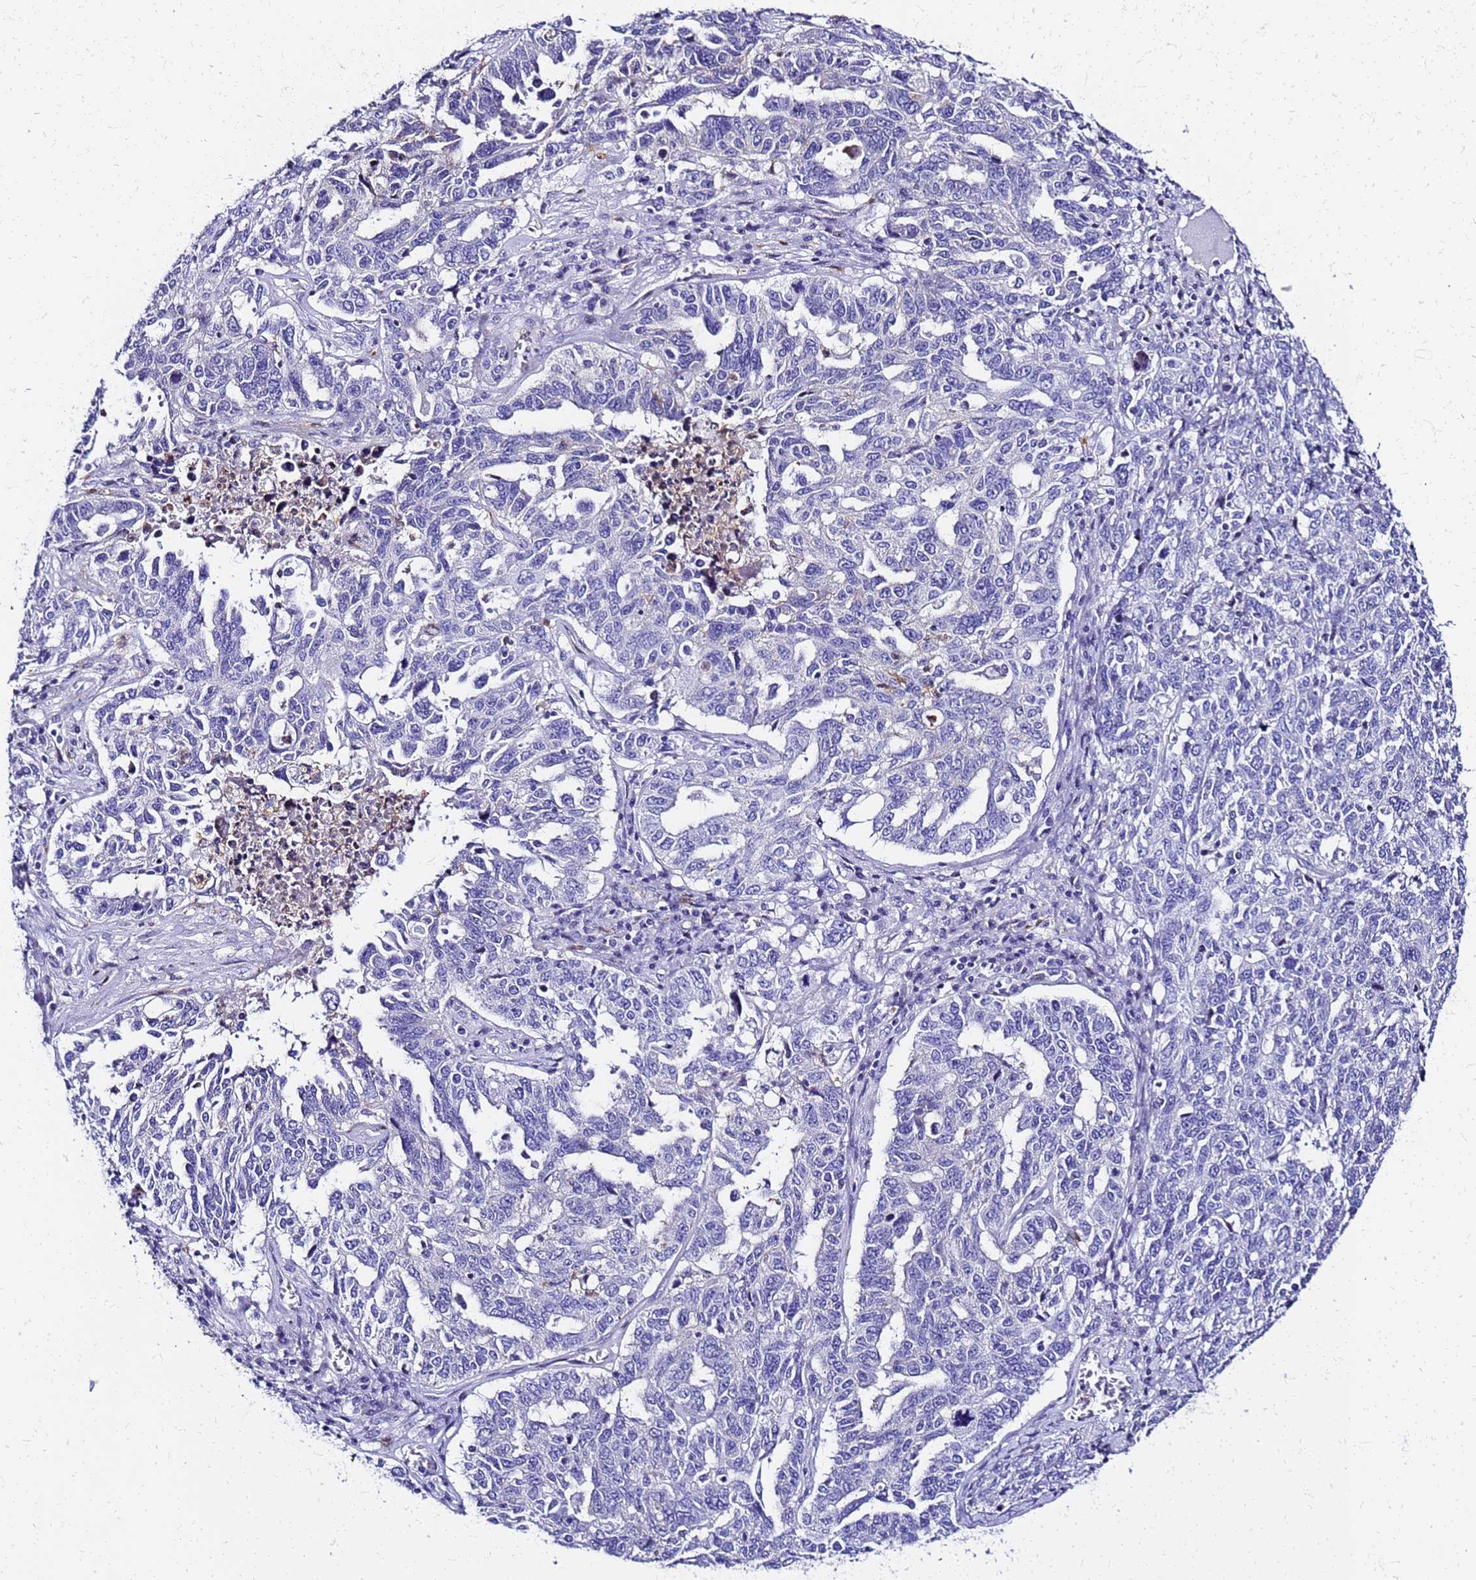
{"staining": {"intensity": "negative", "quantity": "none", "location": "none"}, "tissue": "ovarian cancer", "cell_type": "Tumor cells", "image_type": "cancer", "snomed": [{"axis": "morphology", "description": "Carcinoma, endometroid"}, {"axis": "topography", "description": "Ovary"}], "caption": "Tumor cells are negative for protein expression in human ovarian endometroid carcinoma.", "gene": "SMIM21", "patient": {"sex": "female", "age": 62}}